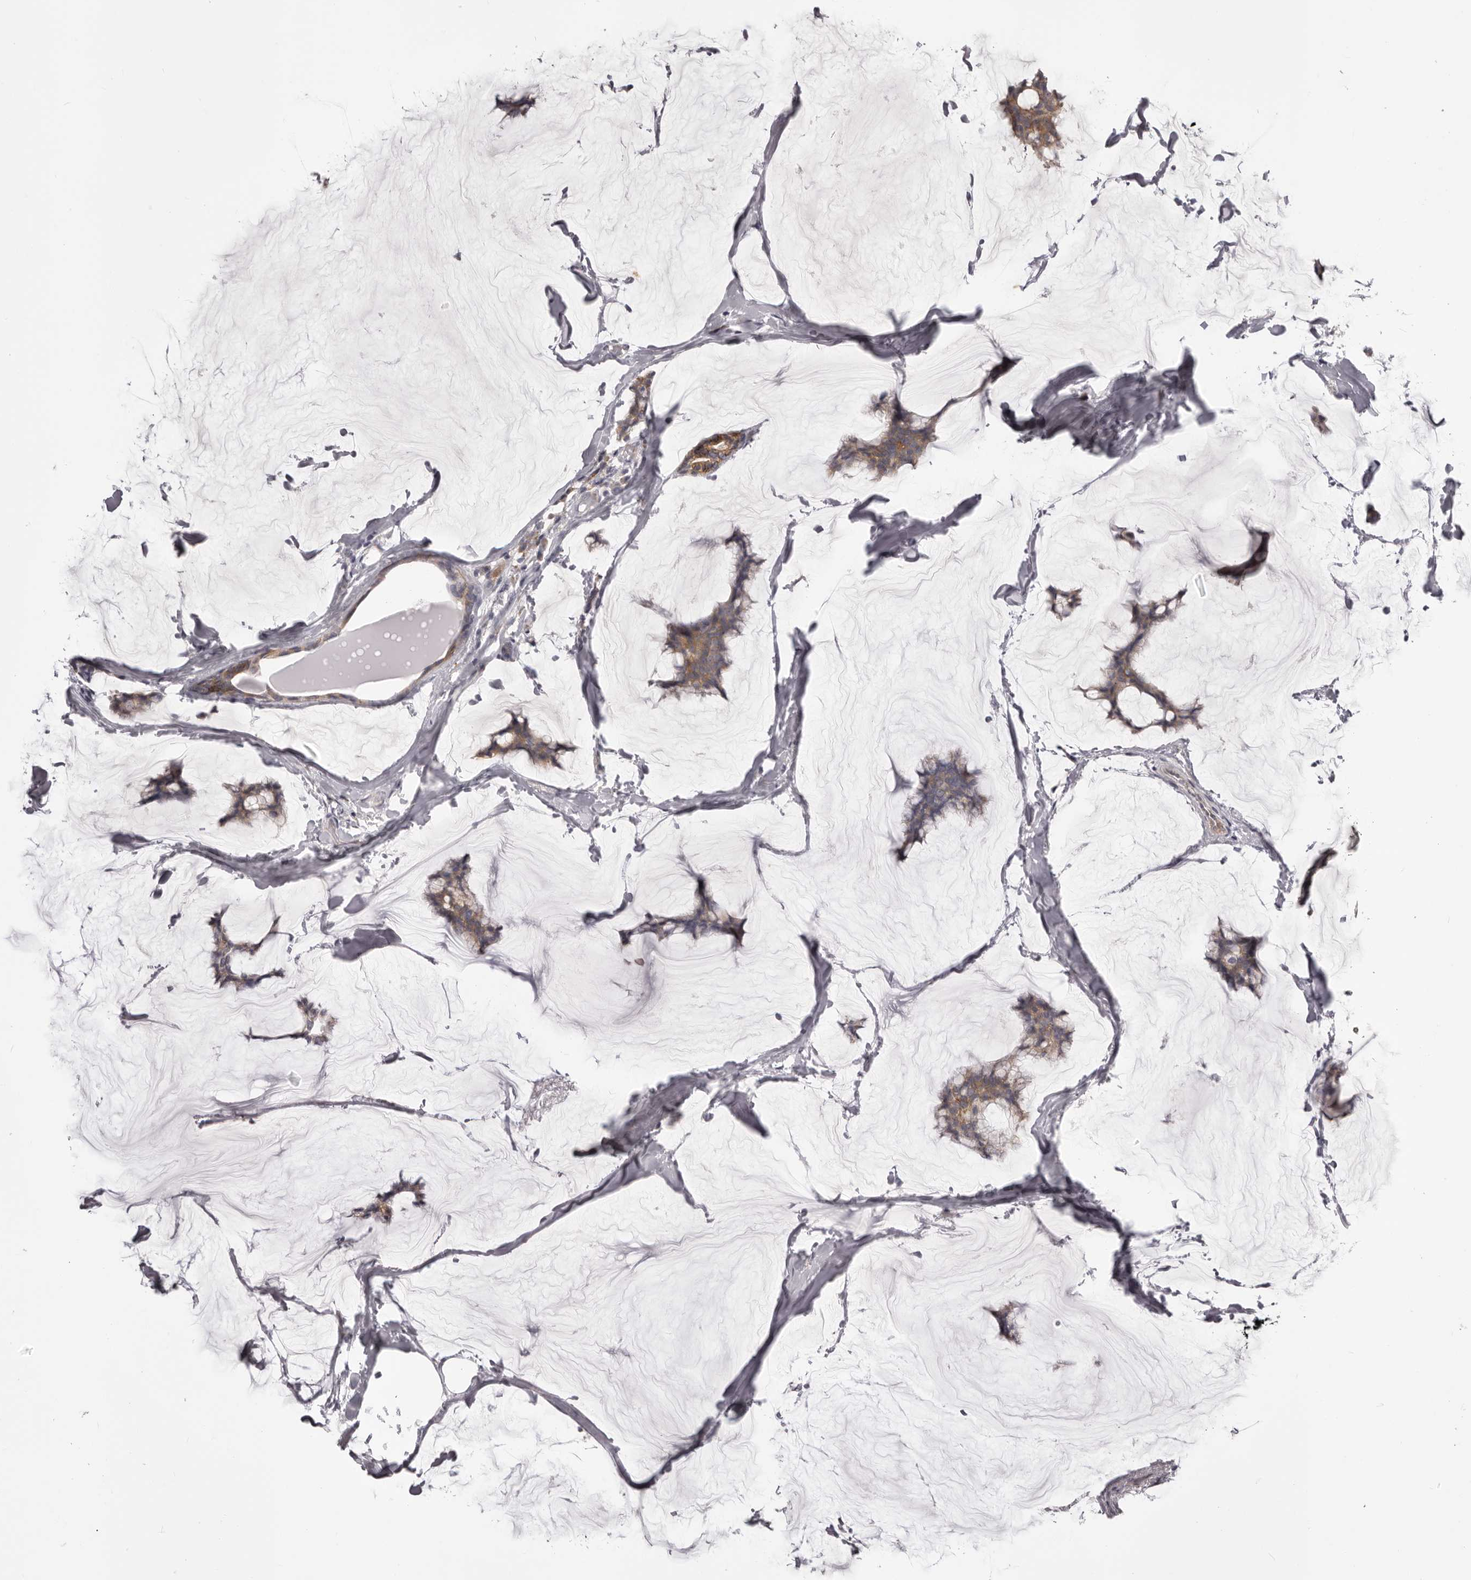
{"staining": {"intensity": "moderate", "quantity": "25%-75%", "location": "cytoplasmic/membranous"}, "tissue": "breast cancer", "cell_type": "Tumor cells", "image_type": "cancer", "snomed": [{"axis": "morphology", "description": "Duct carcinoma"}, {"axis": "topography", "description": "Breast"}], "caption": "Breast cancer tissue reveals moderate cytoplasmic/membranous positivity in approximately 25%-75% of tumor cells", "gene": "OTUD3", "patient": {"sex": "female", "age": 93}}